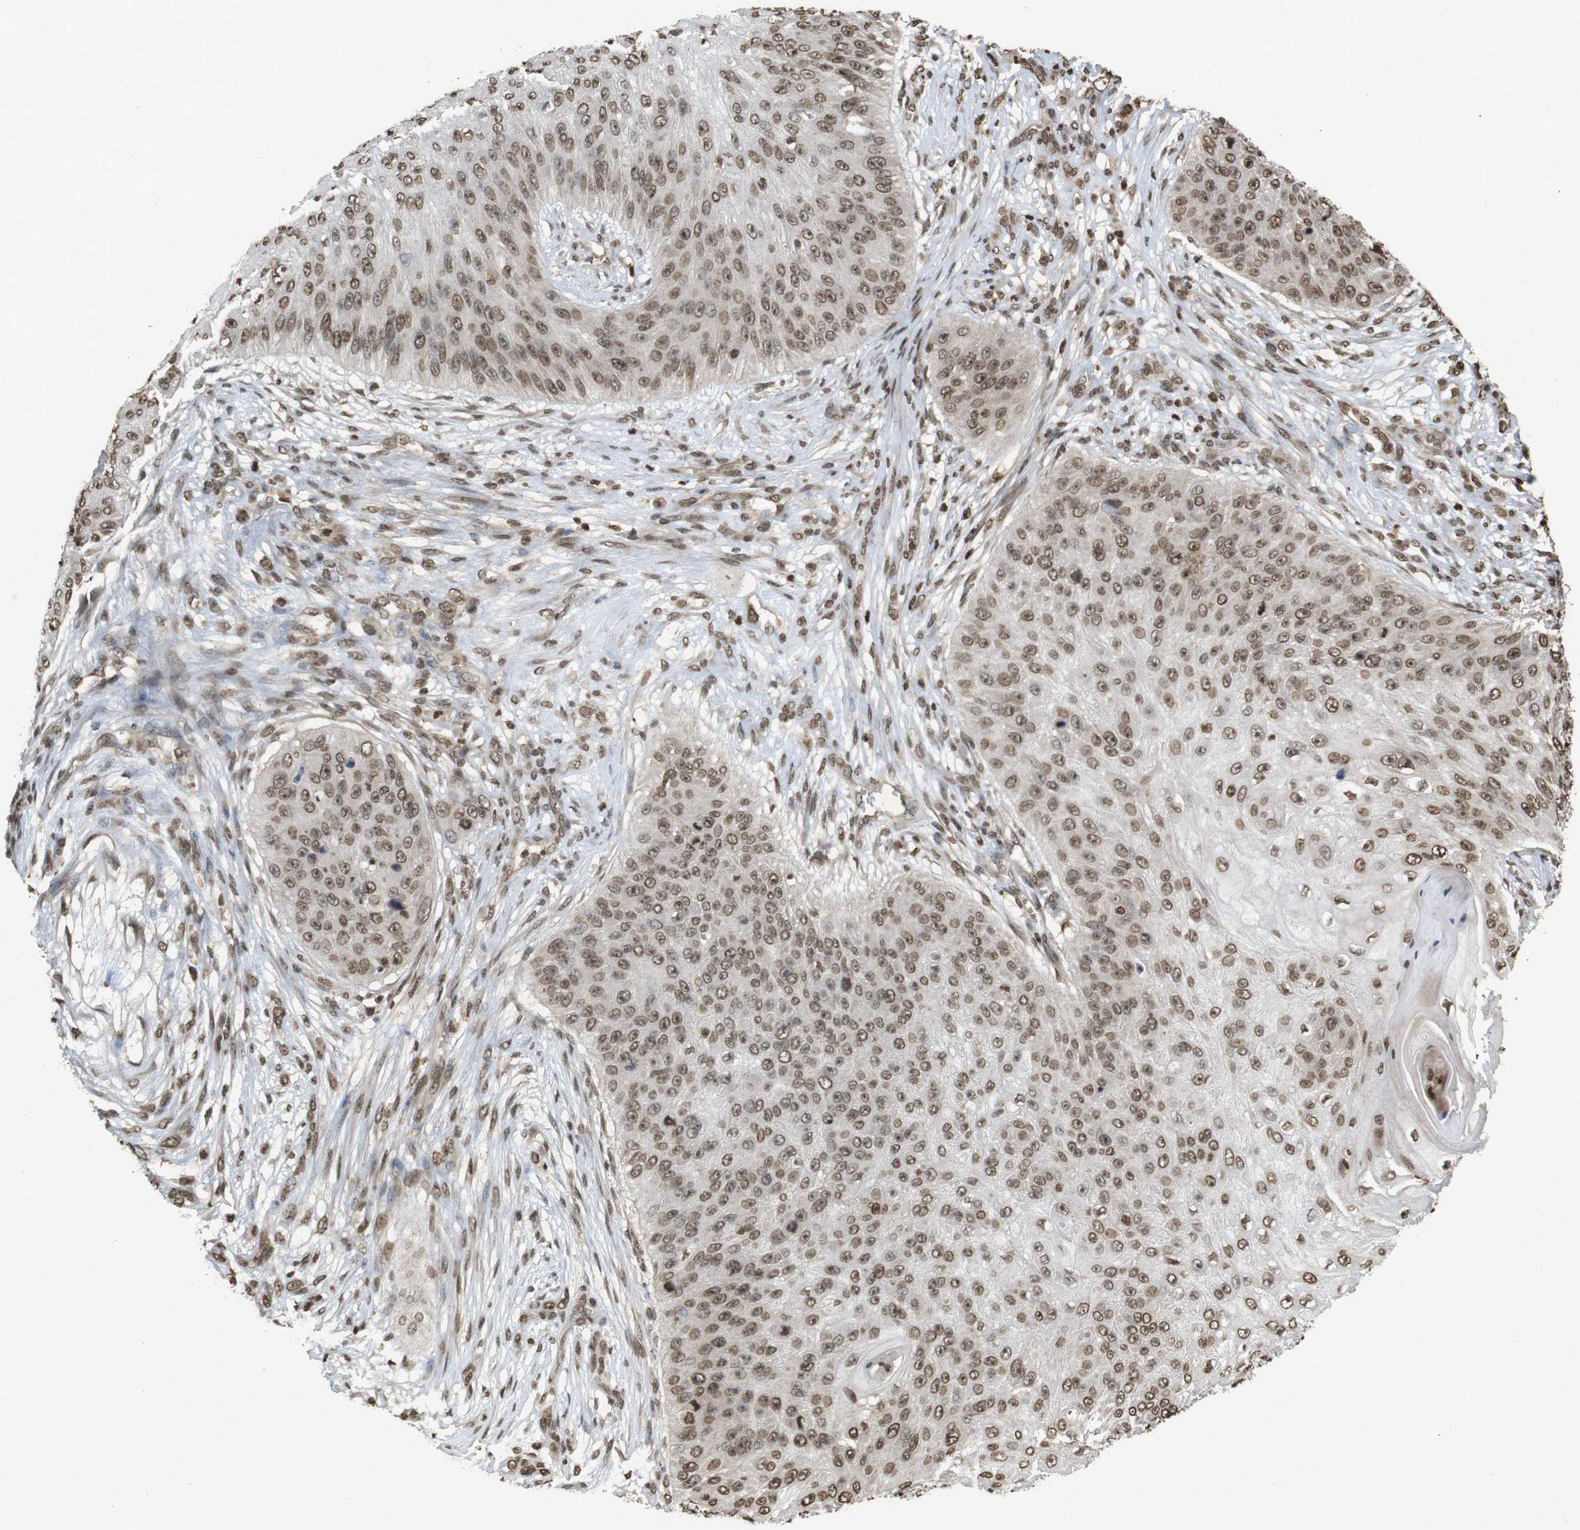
{"staining": {"intensity": "moderate", "quantity": ">75%", "location": "nuclear"}, "tissue": "skin cancer", "cell_type": "Tumor cells", "image_type": "cancer", "snomed": [{"axis": "morphology", "description": "Squamous cell carcinoma, NOS"}, {"axis": "topography", "description": "Skin"}], "caption": "The immunohistochemical stain labels moderate nuclear expression in tumor cells of skin cancer (squamous cell carcinoma) tissue.", "gene": "ORC4", "patient": {"sex": "female", "age": 80}}